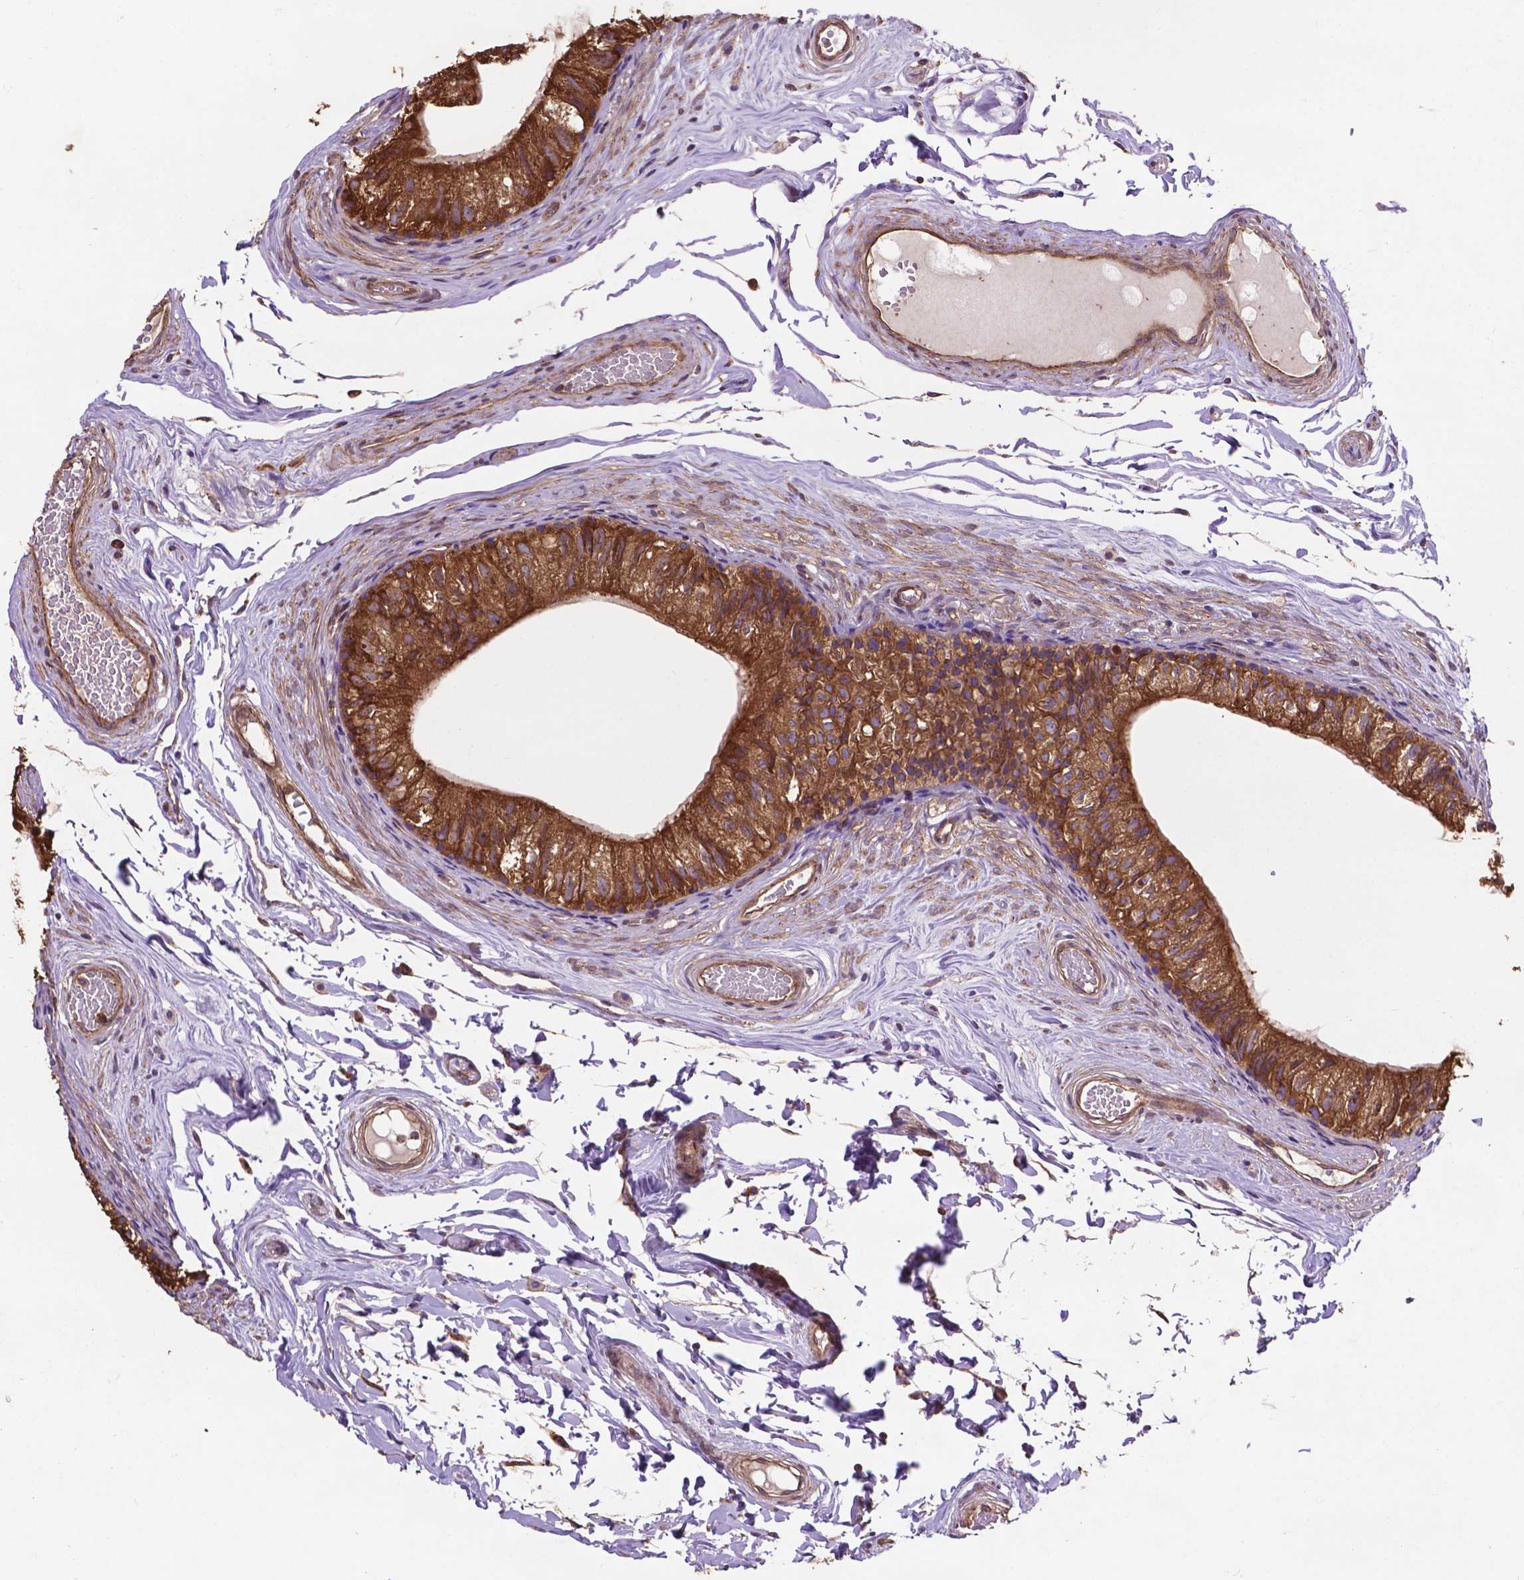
{"staining": {"intensity": "strong", "quantity": ">75%", "location": "cytoplasmic/membranous"}, "tissue": "epididymis", "cell_type": "Glandular cells", "image_type": "normal", "snomed": [{"axis": "morphology", "description": "Normal tissue, NOS"}, {"axis": "topography", "description": "Epididymis"}], "caption": "Immunohistochemical staining of unremarkable human epididymis exhibits high levels of strong cytoplasmic/membranous positivity in approximately >75% of glandular cells.", "gene": "CCDC71L", "patient": {"sex": "male", "age": 45}}